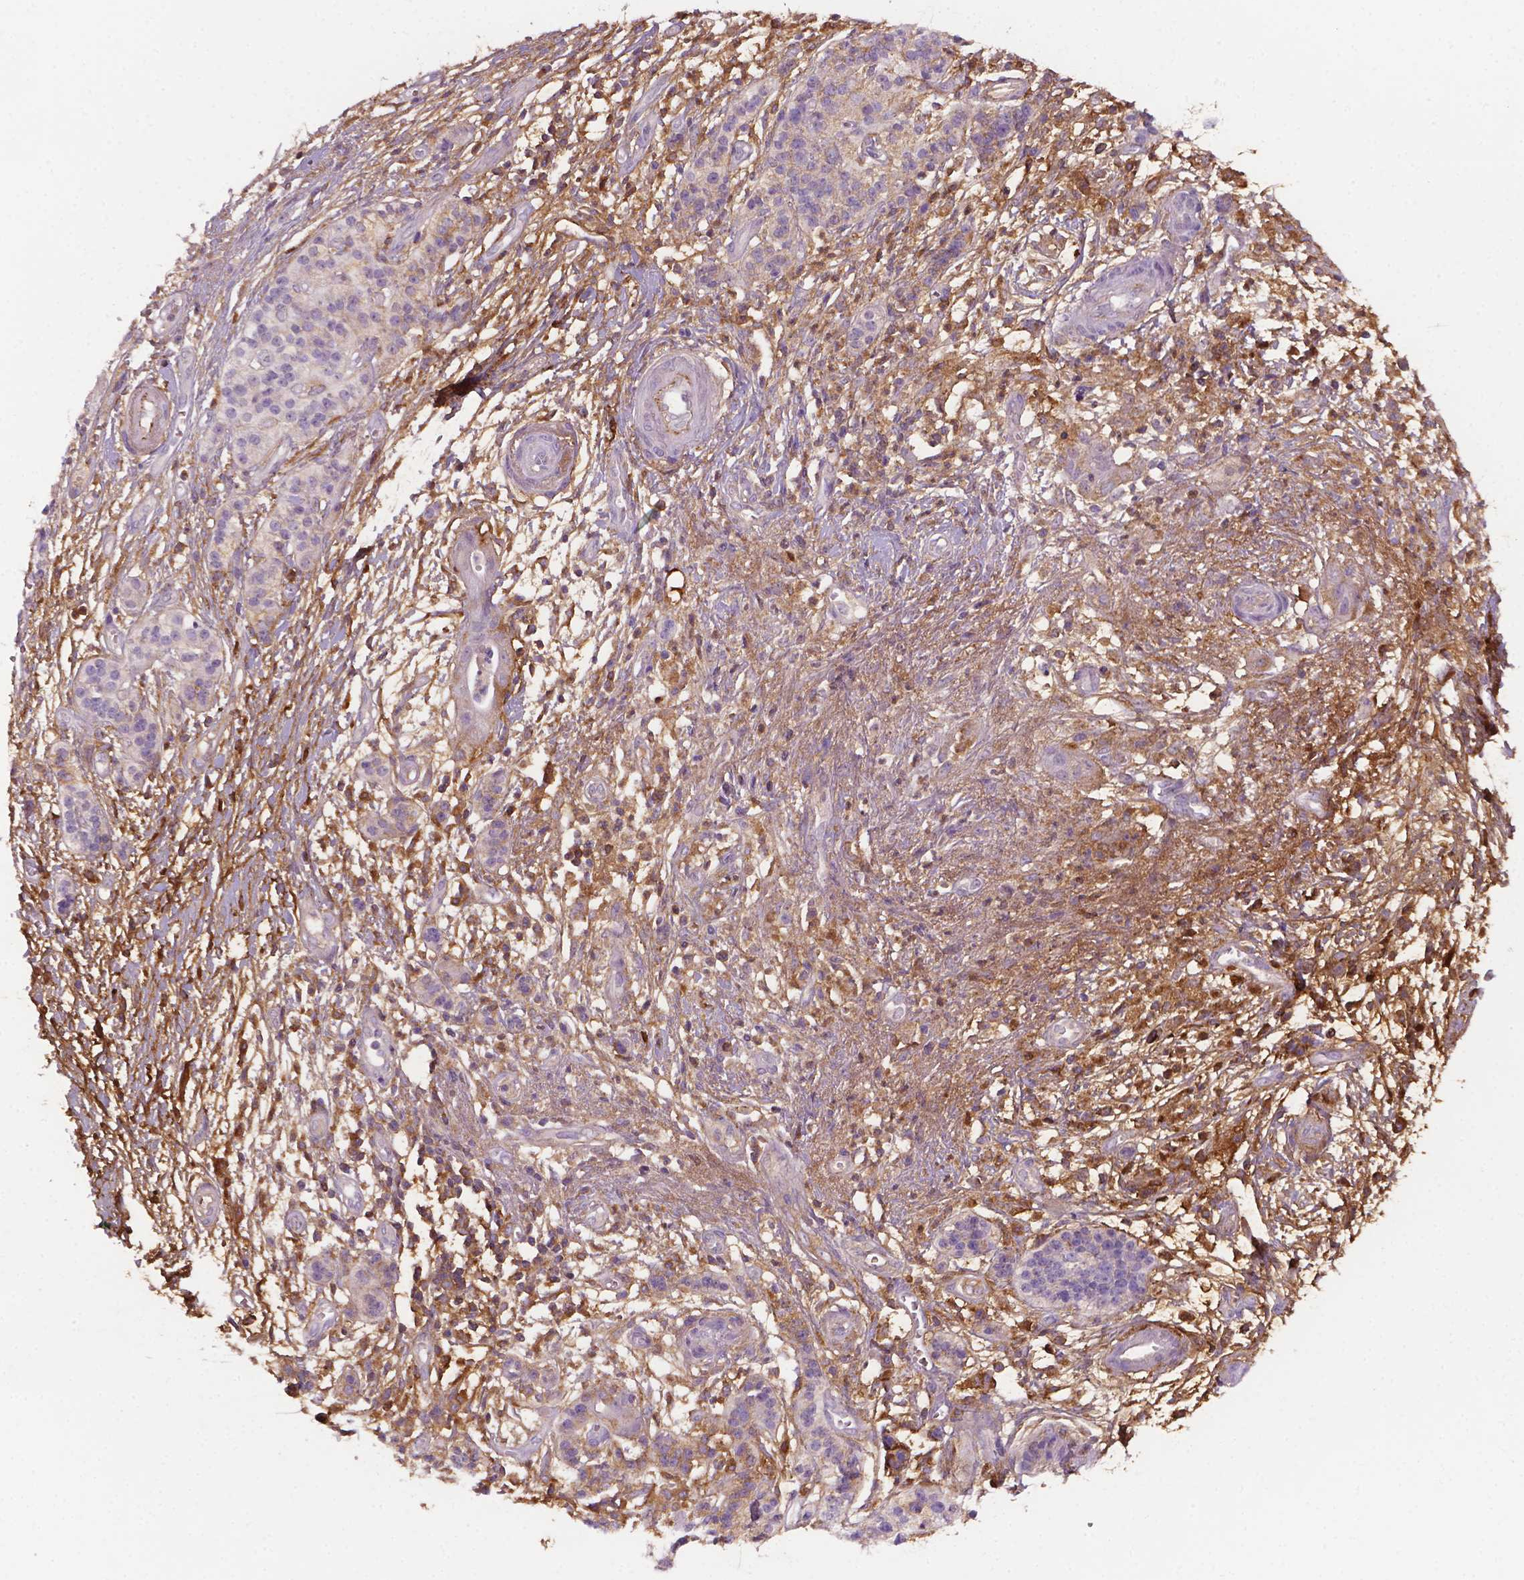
{"staining": {"intensity": "negative", "quantity": "none", "location": "none"}, "tissue": "pancreatic cancer", "cell_type": "Tumor cells", "image_type": "cancer", "snomed": [{"axis": "morphology", "description": "Normal tissue, NOS"}, {"axis": "morphology", "description": "Adenocarcinoma, NOS"}, {"axis": "topography", "description": "Lymph node"}, {"axis": "topography", "description": "Pancreas"}], "caption": "A high-resolution micrograph shows immunohistochemistry staining of adenocarcinoma (pancreatic), which exhibits no significant staining in tumor cells.", "gene": "FBLN1", "patient": {"sex": "female", "age": 58}}